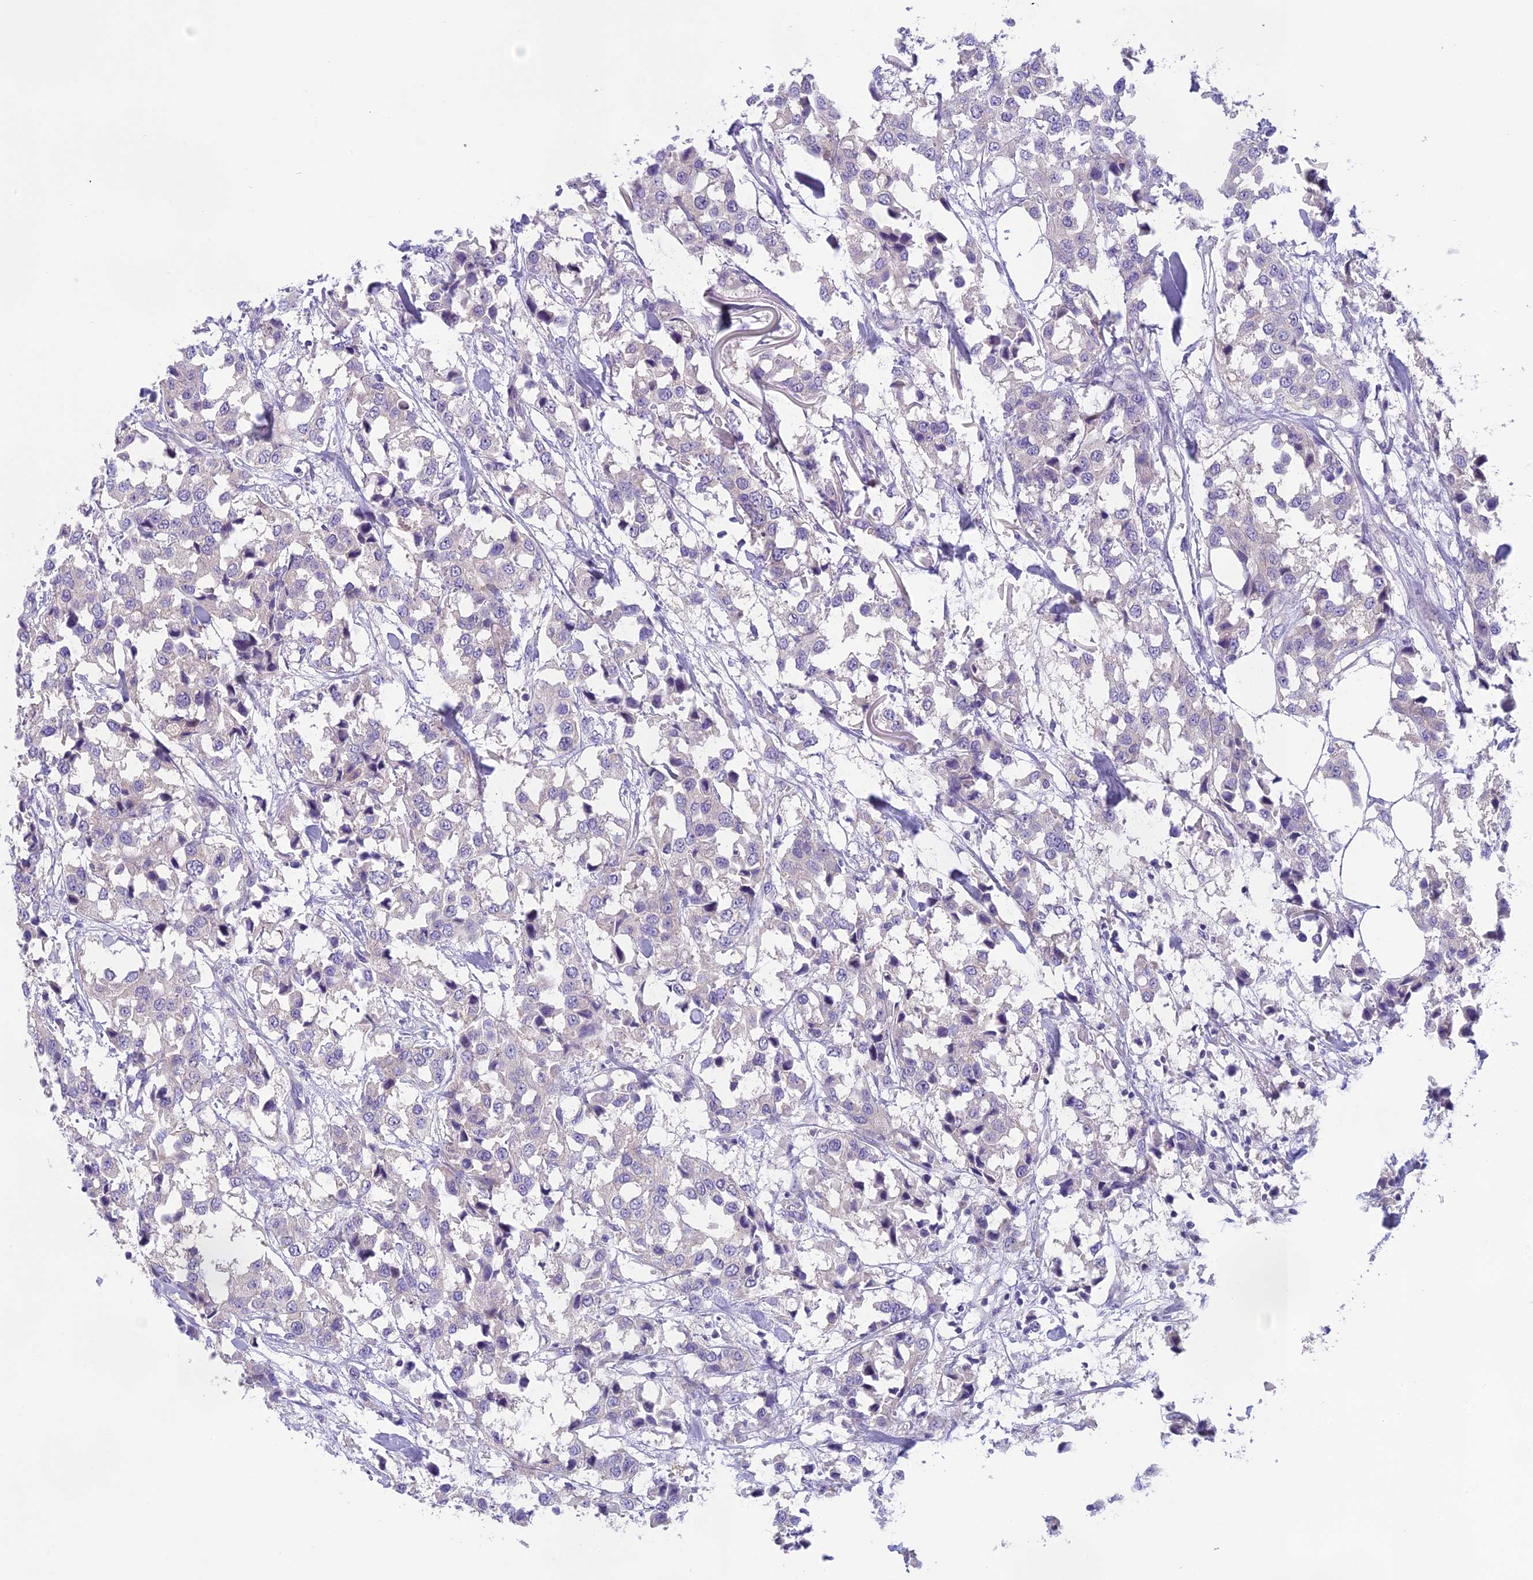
{"staining": {"intensity": "negative", "quantity": "none", "location": "none"}, "tissue": "breast cancer", "cell_type": "Tumor cells", "image_type": "cancer", "snomed": [{"axis": "morphology", "description": "Duct carcinoma"}, {"axis": "topography", "description": "Breast"}], "caption": "DAB (3,3'-diaminobenzidine) immunohistochemical staining of human breast cancer shows no significant expression in tumor cells.", "gene": "ARHGEF37", "patient": {"sex": "female", "age": 80}}